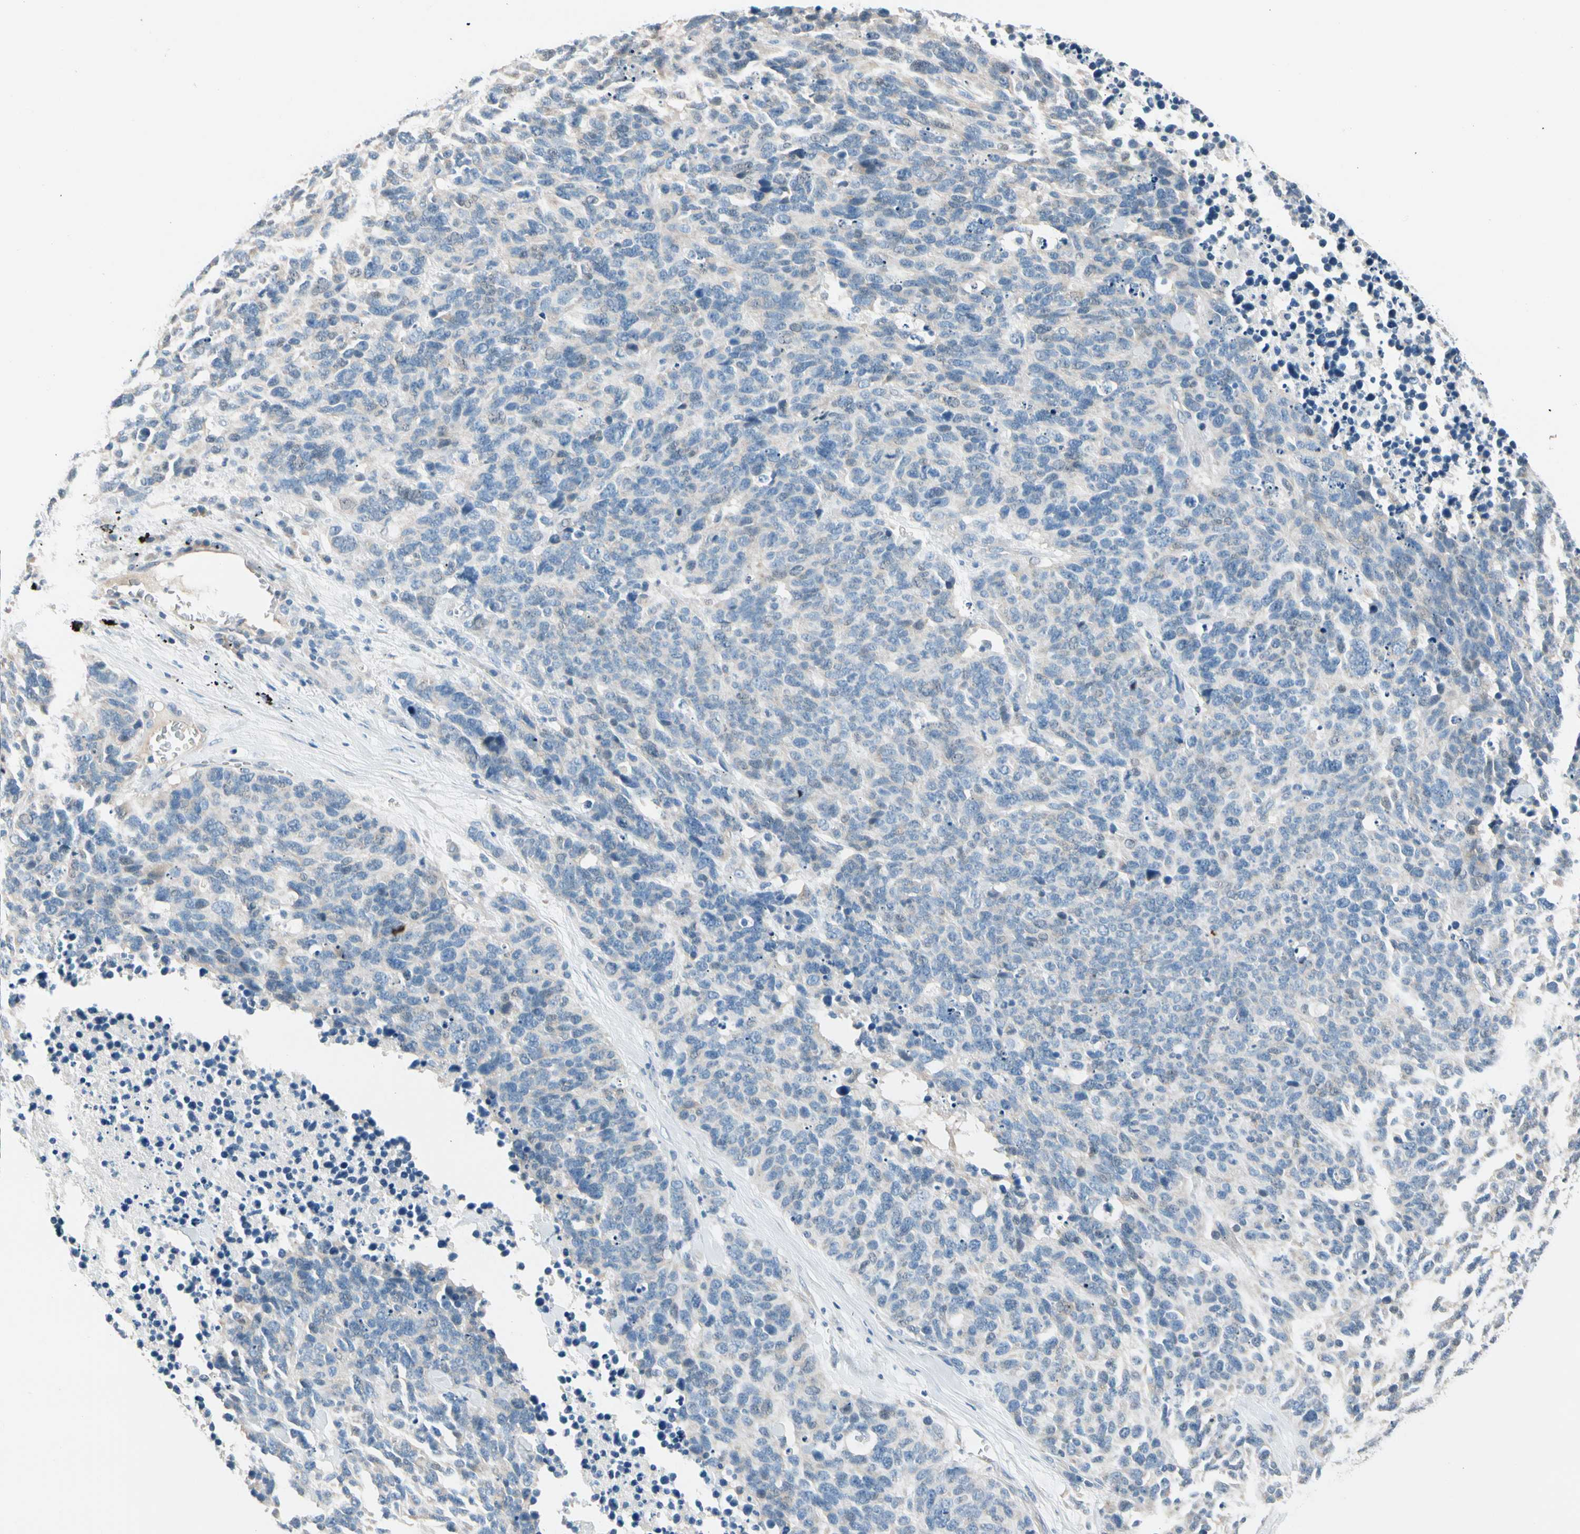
{"staining": {"intensity": "weak", "quantity": "25%-75%", "location": "cytoplasmic/membranous"}, "tissue": "lung cancer", "cell_type": "Tumor cells", "image_type": "cancer", "snomed": [{"axis": "morphology", "description": "Neoplasm, malignant, NOS"}, {"axis": "topography", "description": "Lung"}], "caption": "The micrograph reveals immunohistochemical staining of lung cancer. There is weak cytoplasmic/membranous staining is seen in about 25%-75% of tumor cells. Using DAB (brown) and hematoxylin (blue) stains, captured at high magnification using brightfield microscopy.", "gene": "STK40", "patient": {"sex": "female", "age": 58}}